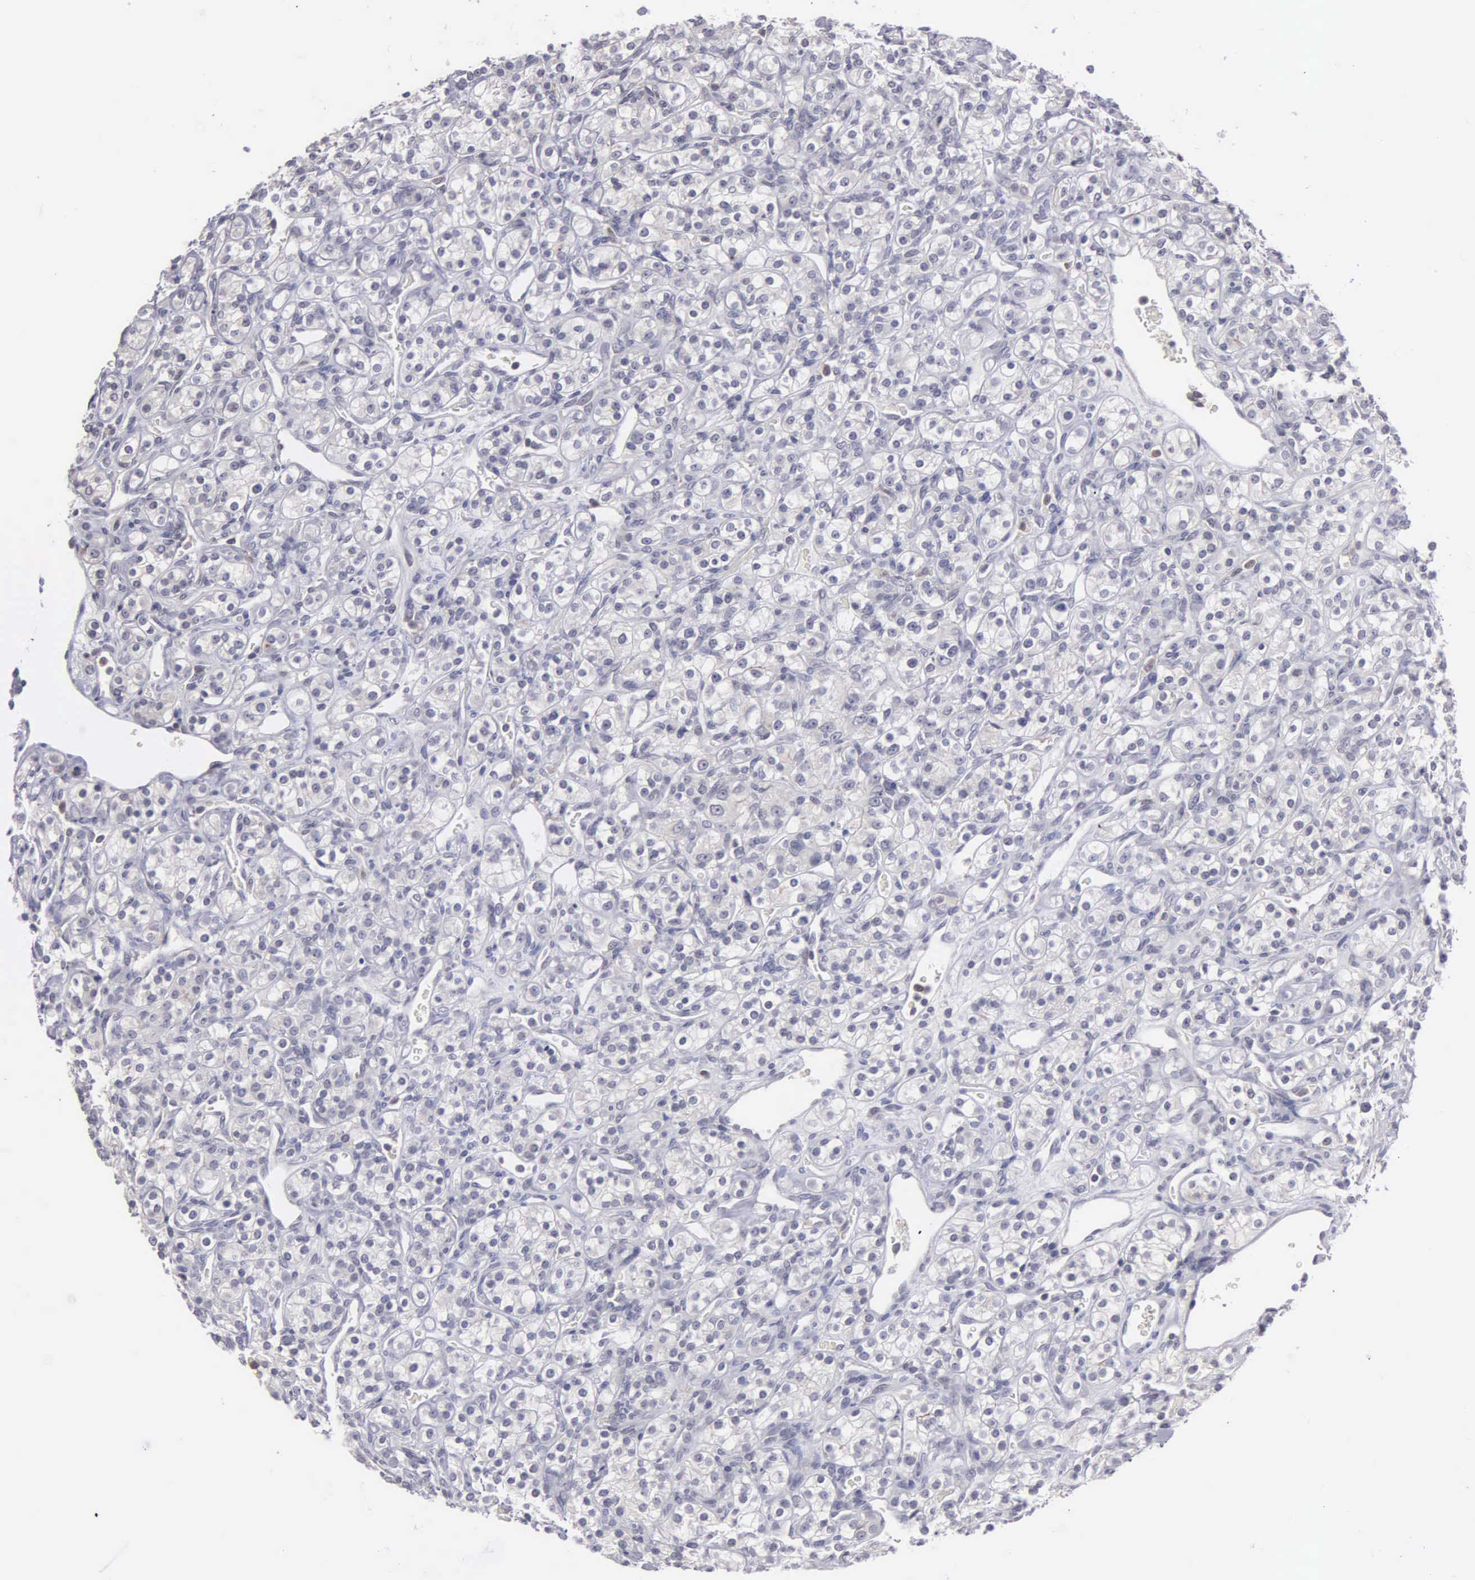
{"staining": {"intensity": "negative", "quantity": "none", "location": "none"}, "tissue": "renal cancer", "cell_type": "Tumor cells", "image_type": "cancer", "snomed": [{"axis": "morphology", "description": "Adenocarcinoma, NOS"}, {"axis": "topography", "description": "Kidney"}], "caption": "Renal adenocarcinoma was stained to show a protein in brown. There is no significant expression in tumor cells. (IHC, brightfield microscopy, high magnification).", "gene": "BRD1", "patient": {"sex": "male", "age": 77}}